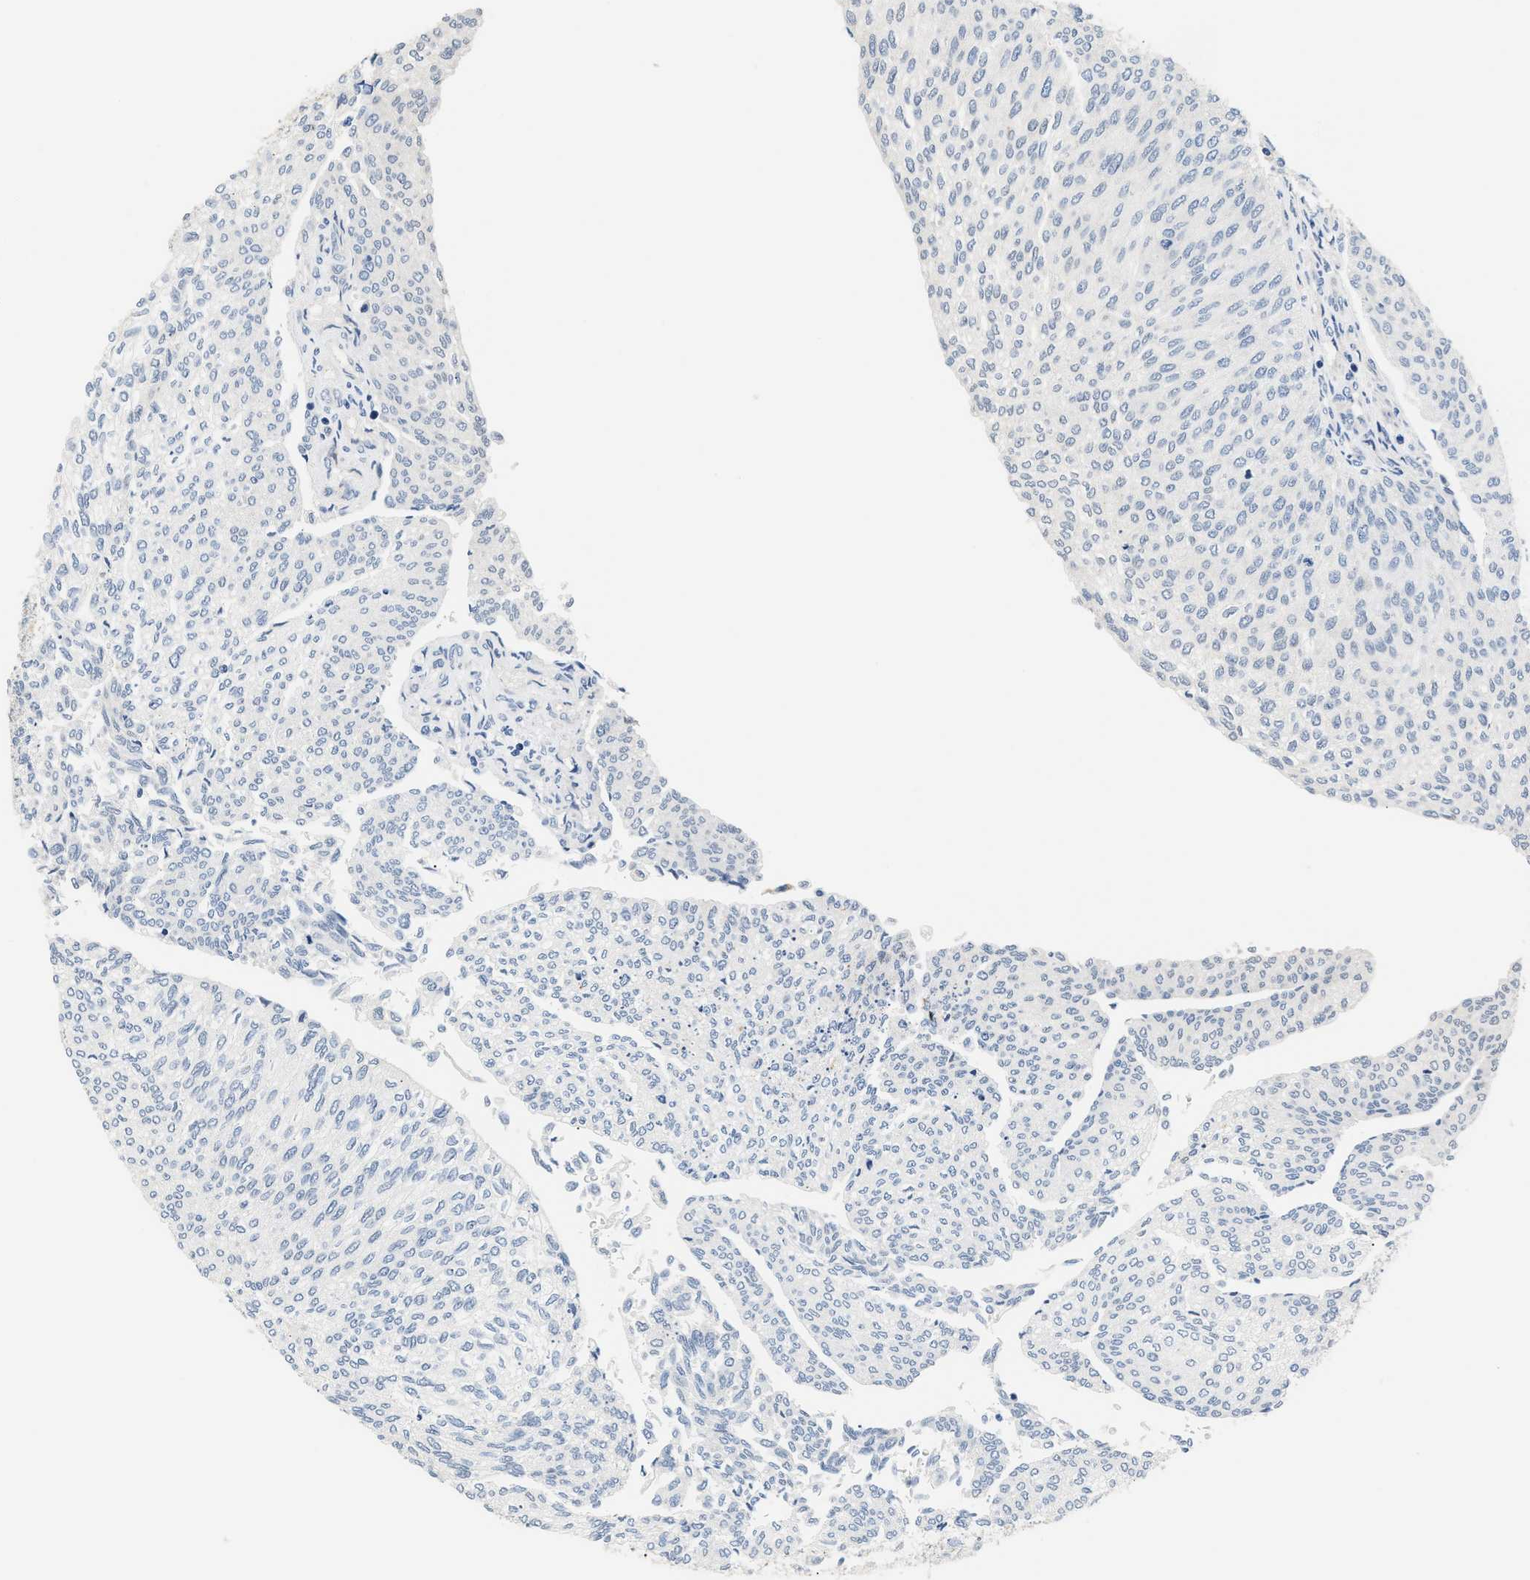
{"staining": {"intensity": "negative", "quantity": "none", "location": "none"}, "tissue": "urothelial cancer", "cell_type": "Tumor cells", "image_type": "cancer", "snomed": [{"axis": "morphology", "description": "Urothelial carcinoma, Low grade"}, {"axis": "topography", "description": "Urinary bladder"}], "caption": "This is an immunohistochemistry histopathology image of human urothelial cancer. There is no staining in tumor cells.", "gene": "TNIP2", "patient": {"sex": "female", "age": 79}}